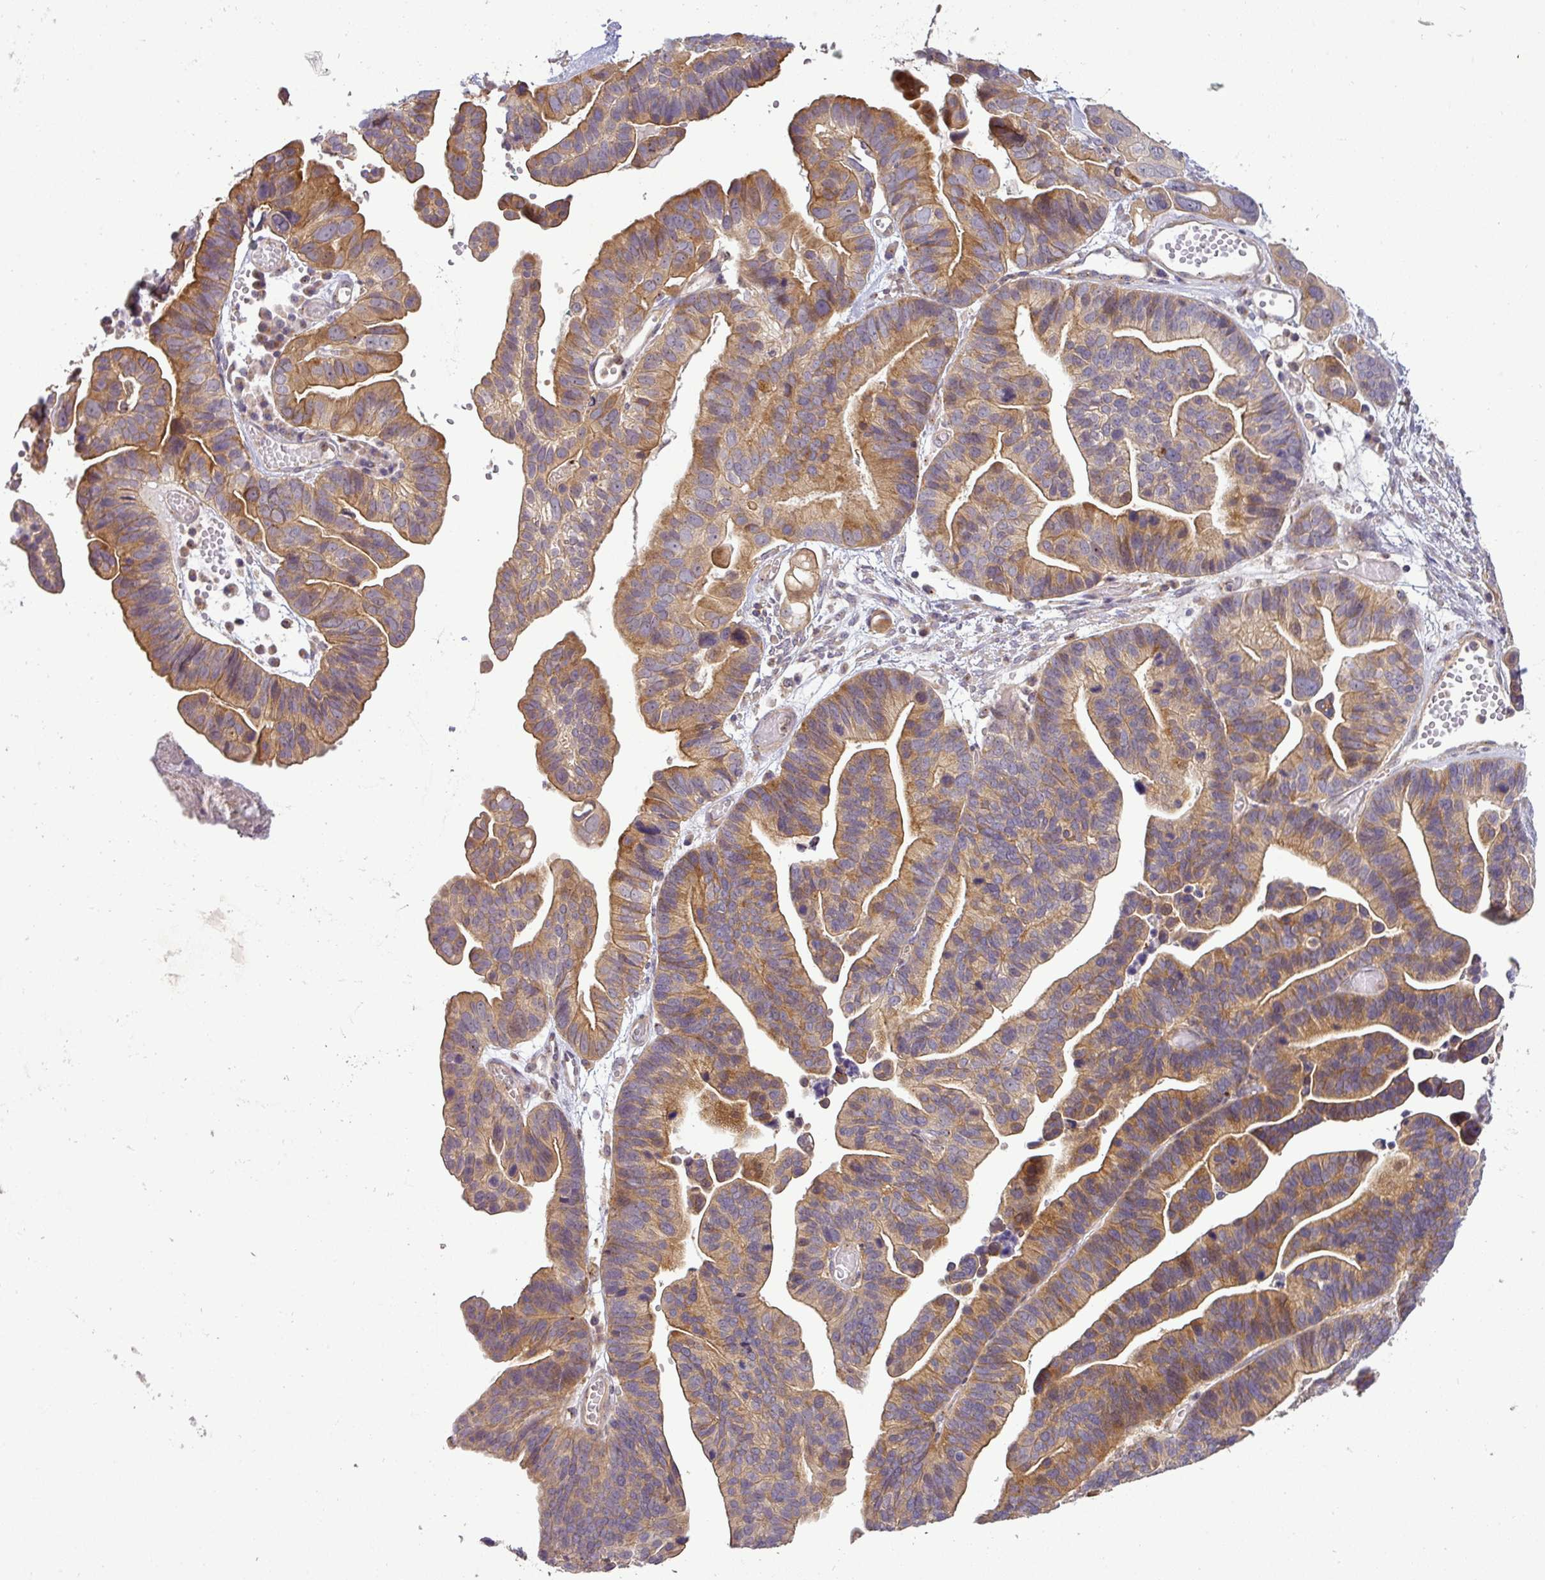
{"staining": {"intensity": "moderate", "quantity": ">75%", "location": "cytoplasmic/membranous"}, "tissue": "ovarian cancer", "cell_type": "Tumor cells", "image_type": "cancer", "snomed": [{"axis": "morphology", "description": "Cystadenocarcinoma, serous, NOS"}, {"axis": "topography", "description": "Ovary"}], "caption": "Protein expression analysis of human ovarian cancer (serous cystadenocarcinoma) reveals moderate cytoplasmic/membranous staining in about >75% of tumor cells.", "gene": "NIN", "patient": {"sex": "female", "age": 56}}